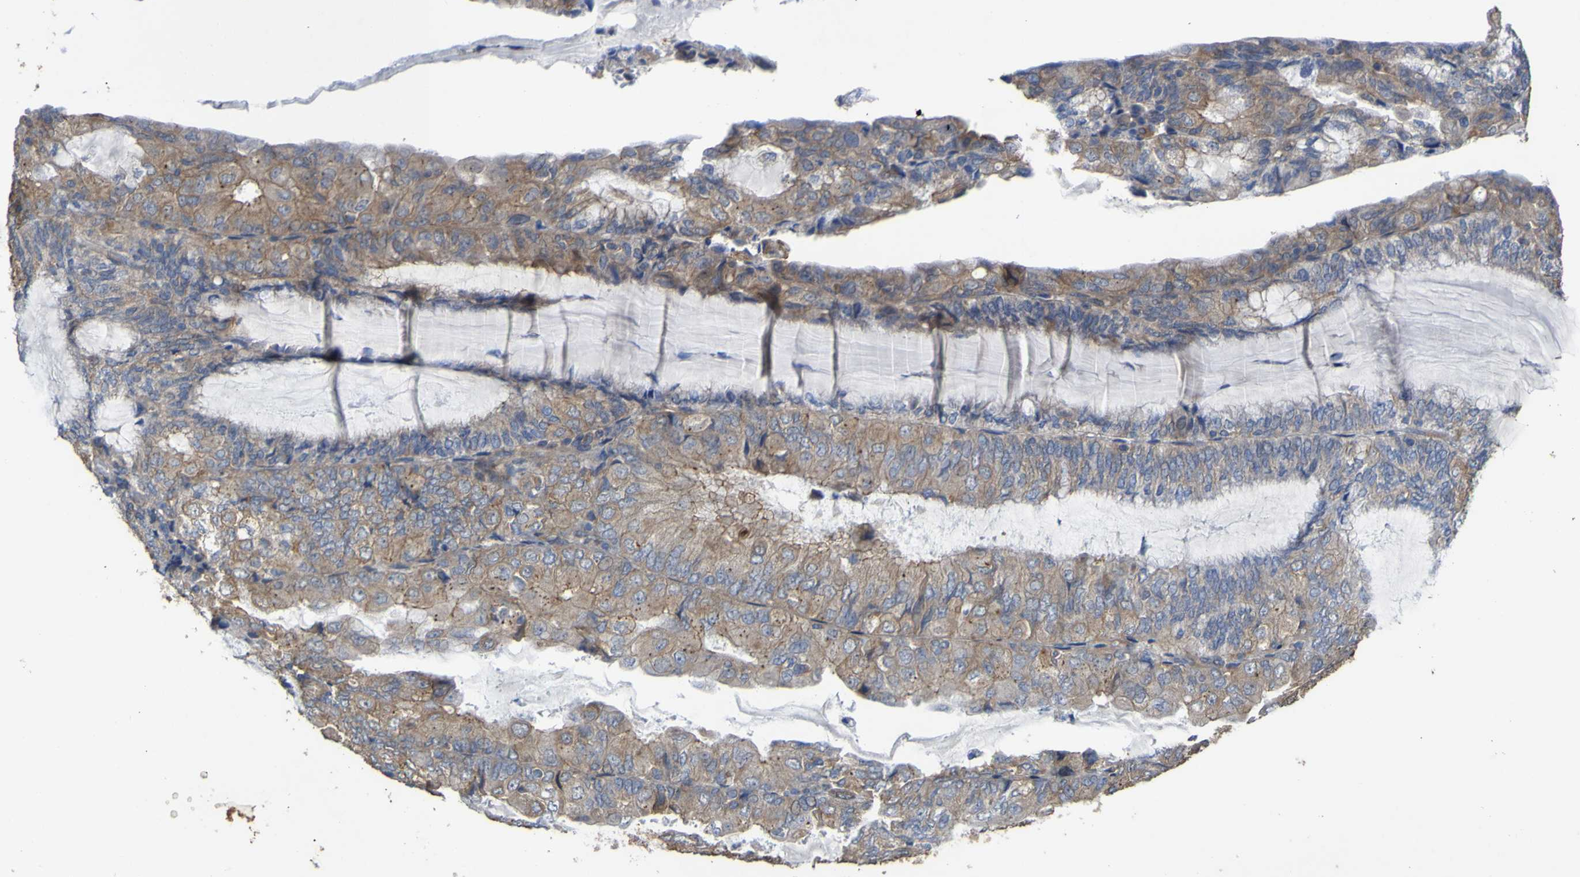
{"staining": {"intensity": "moderate", "quantity": ">75%", "location": "cytoplasmic/membranous"}, "tissue": "endometrial cancer", "cell_type": "Tumor cells", "image_type": "cancer", "snomed": [{"axis": "morphology", "description": "Adenocarcinoma, NOS"}, {"axis": "topography", "description": "Endometrium"}], "caption": "High-magnification brightfield microscopy of endometrial cancer stained with DAB (3,3'-diaminobenzidine) (brown) and counterstained with hematoxylin (blue). tumor cells exhibit moderate cytoplasmic/membranous positivity is seen in about>75% of cells.", "gene": "TNFSF15", "patient": {"sex": "female", "age": 81}}